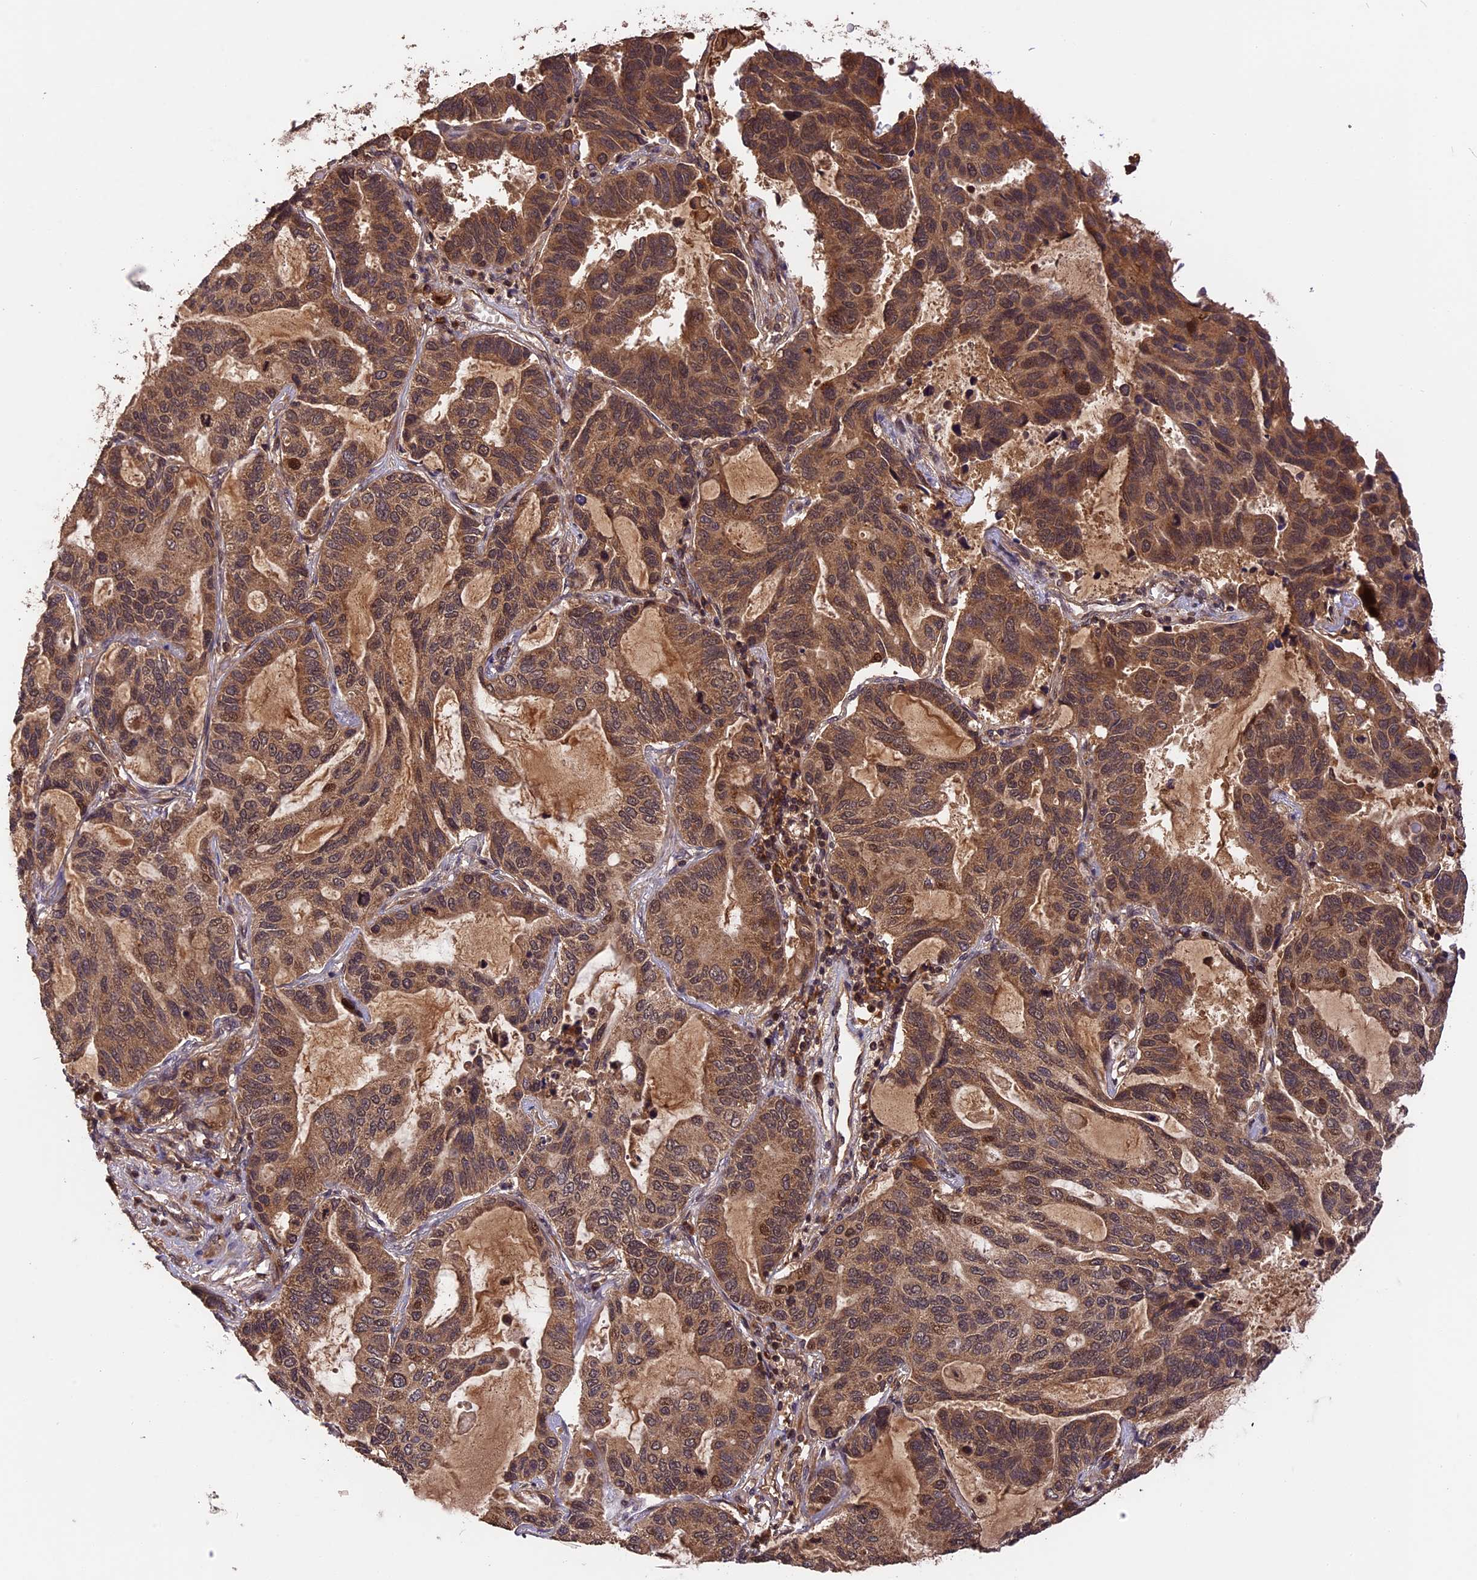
{"staining": {"intensity": "strong", "quantity": ">75%", "location": "cytoplasmic/membranous,nuclear"}, "tissue": "lung cancer", "cell_type": "Tumor cells", "image_type": "cancer", "snomed": [{"axis": "morphology", "description": "Adenocarcinoma, NOS"}, {"axis": "topography", "description": "Lung"}], "caption": "A histopathology image showing strong cytoplasmic/membranous and nuclear expression in approximately >75% of tumor cells in adenocarcinoma (lung), as visualized by brown immunohistochemical staining.", "gene": "ESCO1", "patient": {"sex": "male", "age": 64}}